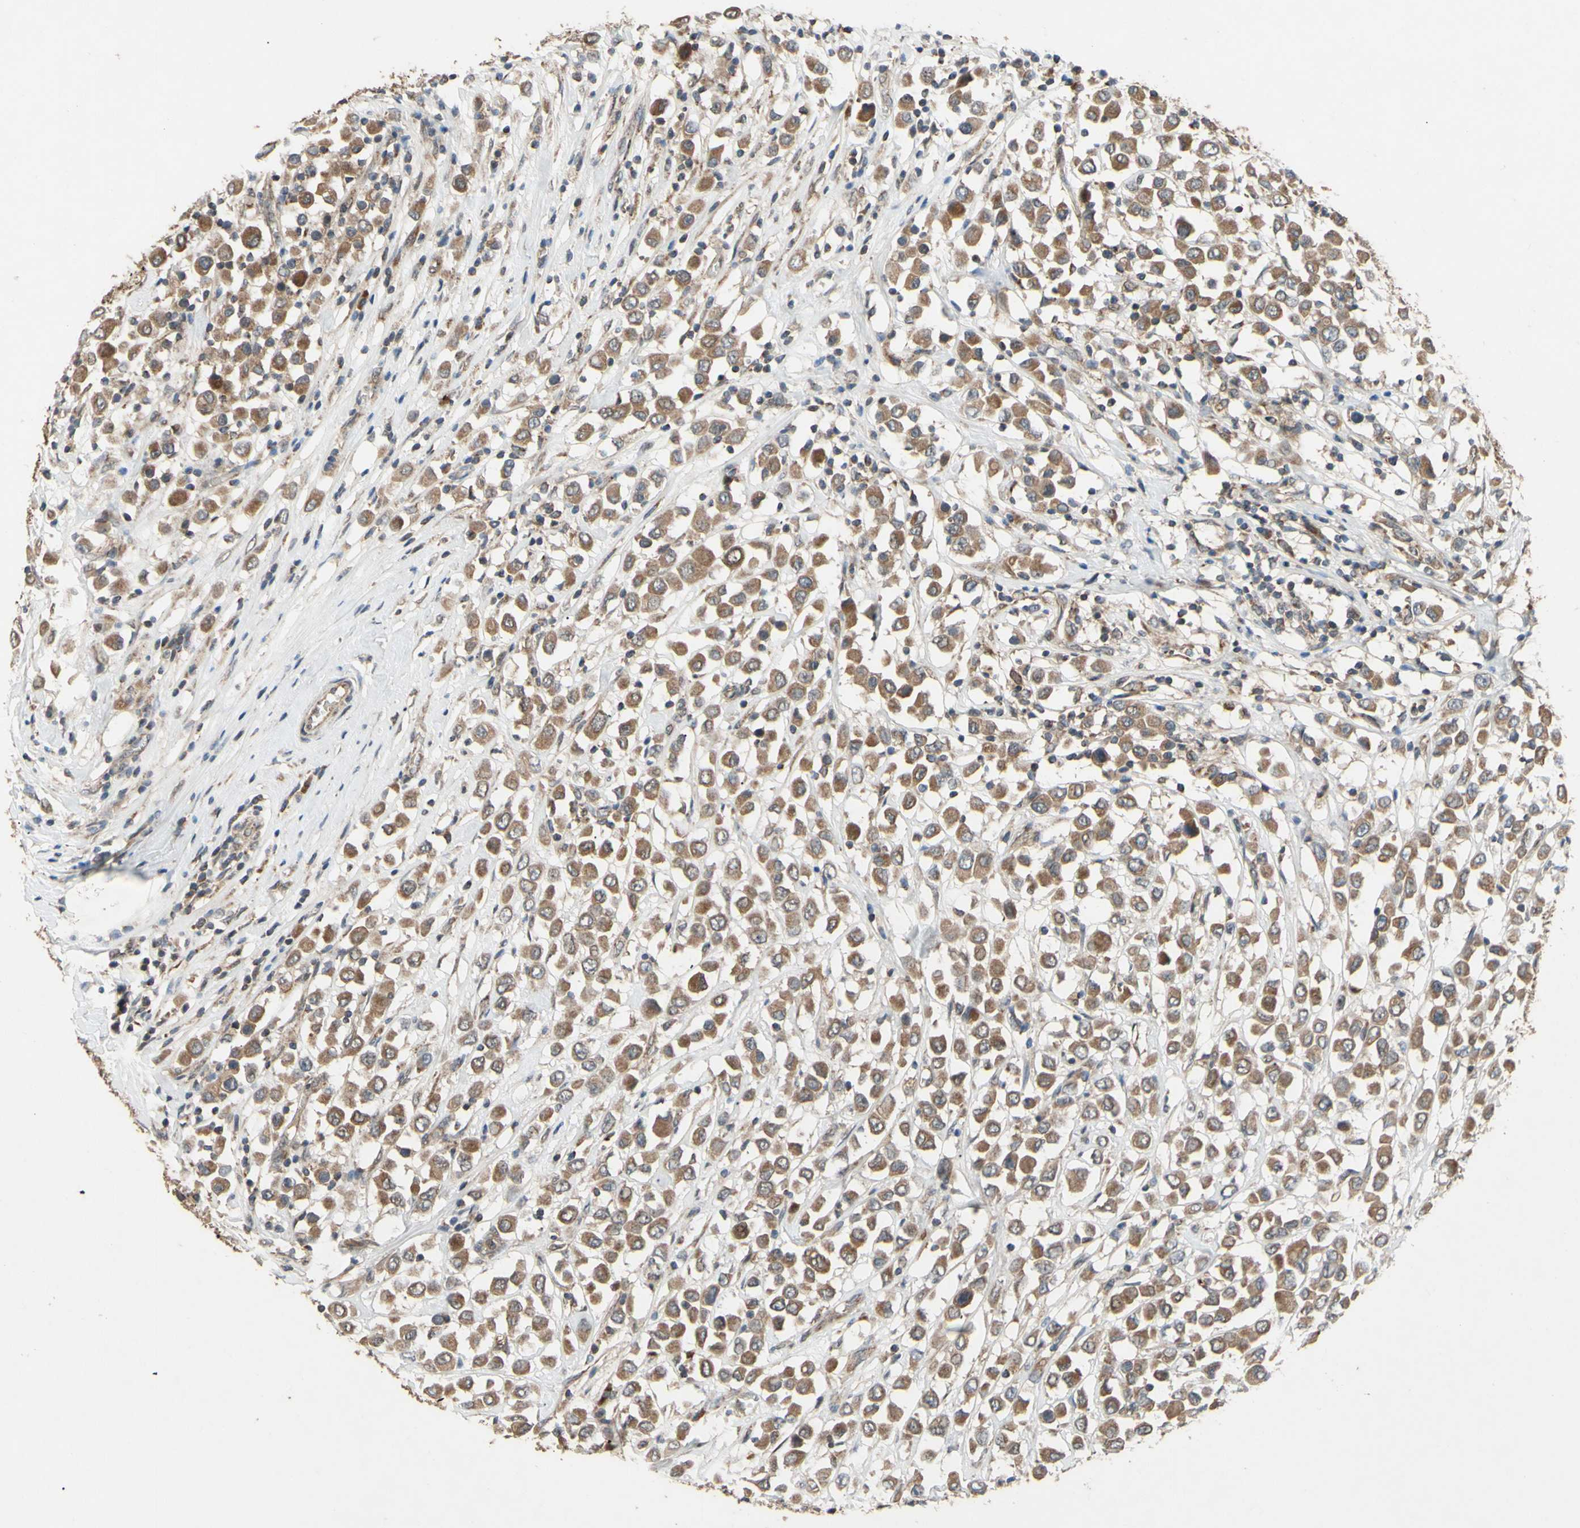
{"staining": {"intensity": "moderate", "quantity": ">75%", "location": "cytoplasmic/membranous"}, "tissue": "breast cancer", "cell_type": "Tumor cells", "image_type": "cancer", "snomed": [{"axis": "morphology", "description": "Duct carcinoma"}, {"axis": "topography", "description": "Breast"}], "caption": "An image showing moderate cytoplasmic/membranous positivity in approximately >75% of tumor cells in infiltrating ductal carcinoma (breast), as visualized by brown immunohistochemical staining.", "gene": "CD164", "patient": {"sex": "female", "age": 61}}